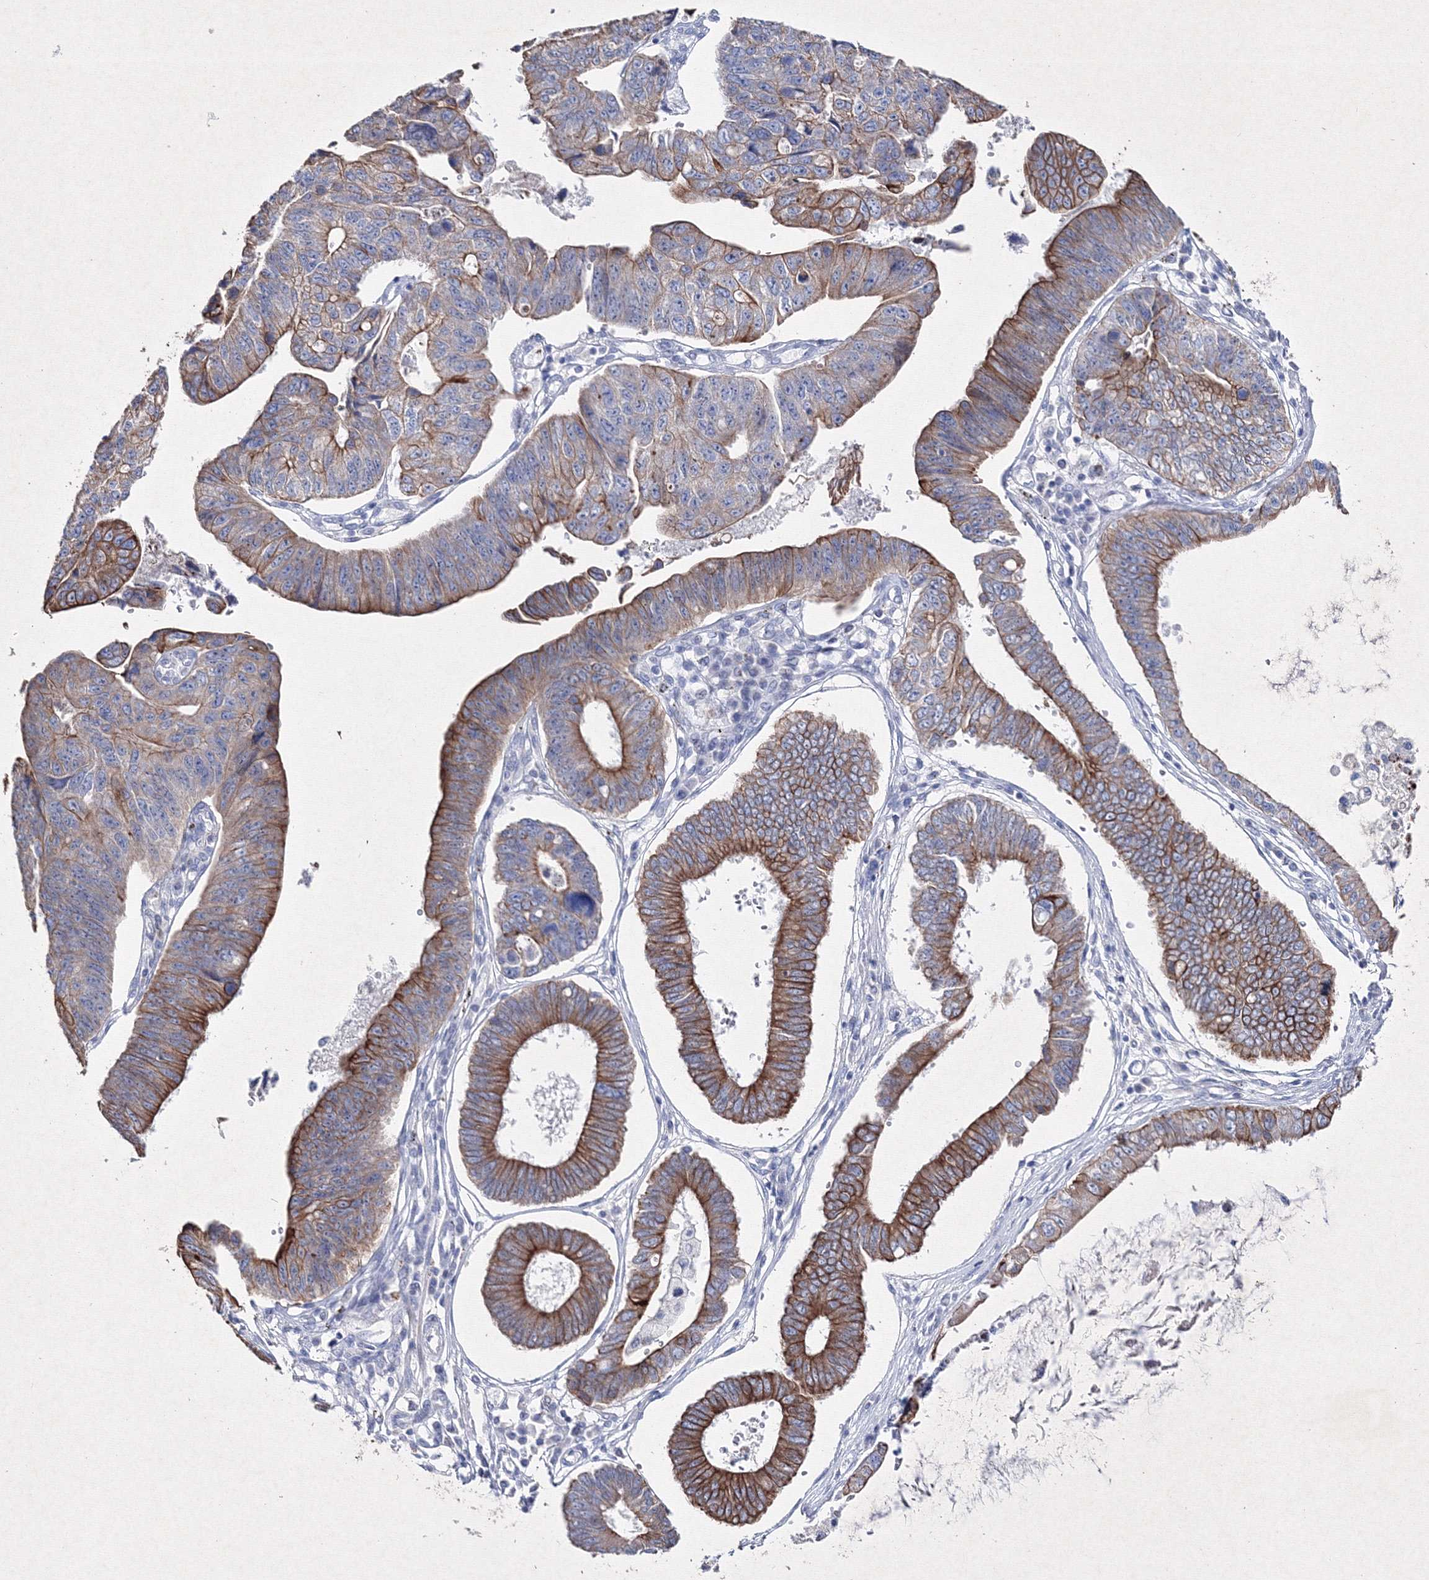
{"staining": {"intensity": "strong", "quantity": "25%-75%", "location": "cytoplasmic/membranous"}, "tissue": "stomach cancer", "cell_type": "Tumor cells", "image_type": "cancer", "snomed": [{"axis": "morphology", "description": "Adenocarcinoma, NOS"}, {"axis": "topography", "description": "Stomach"}], "caption": "This is a photomicrograph of IHC staining of stomach cancer (adenocarcinoma), which shows strong positivity in the cytoplasmic/membranous of tumor cells.", "gene": "SMIM29", "patient": {"sex": "male", "age": 59}}